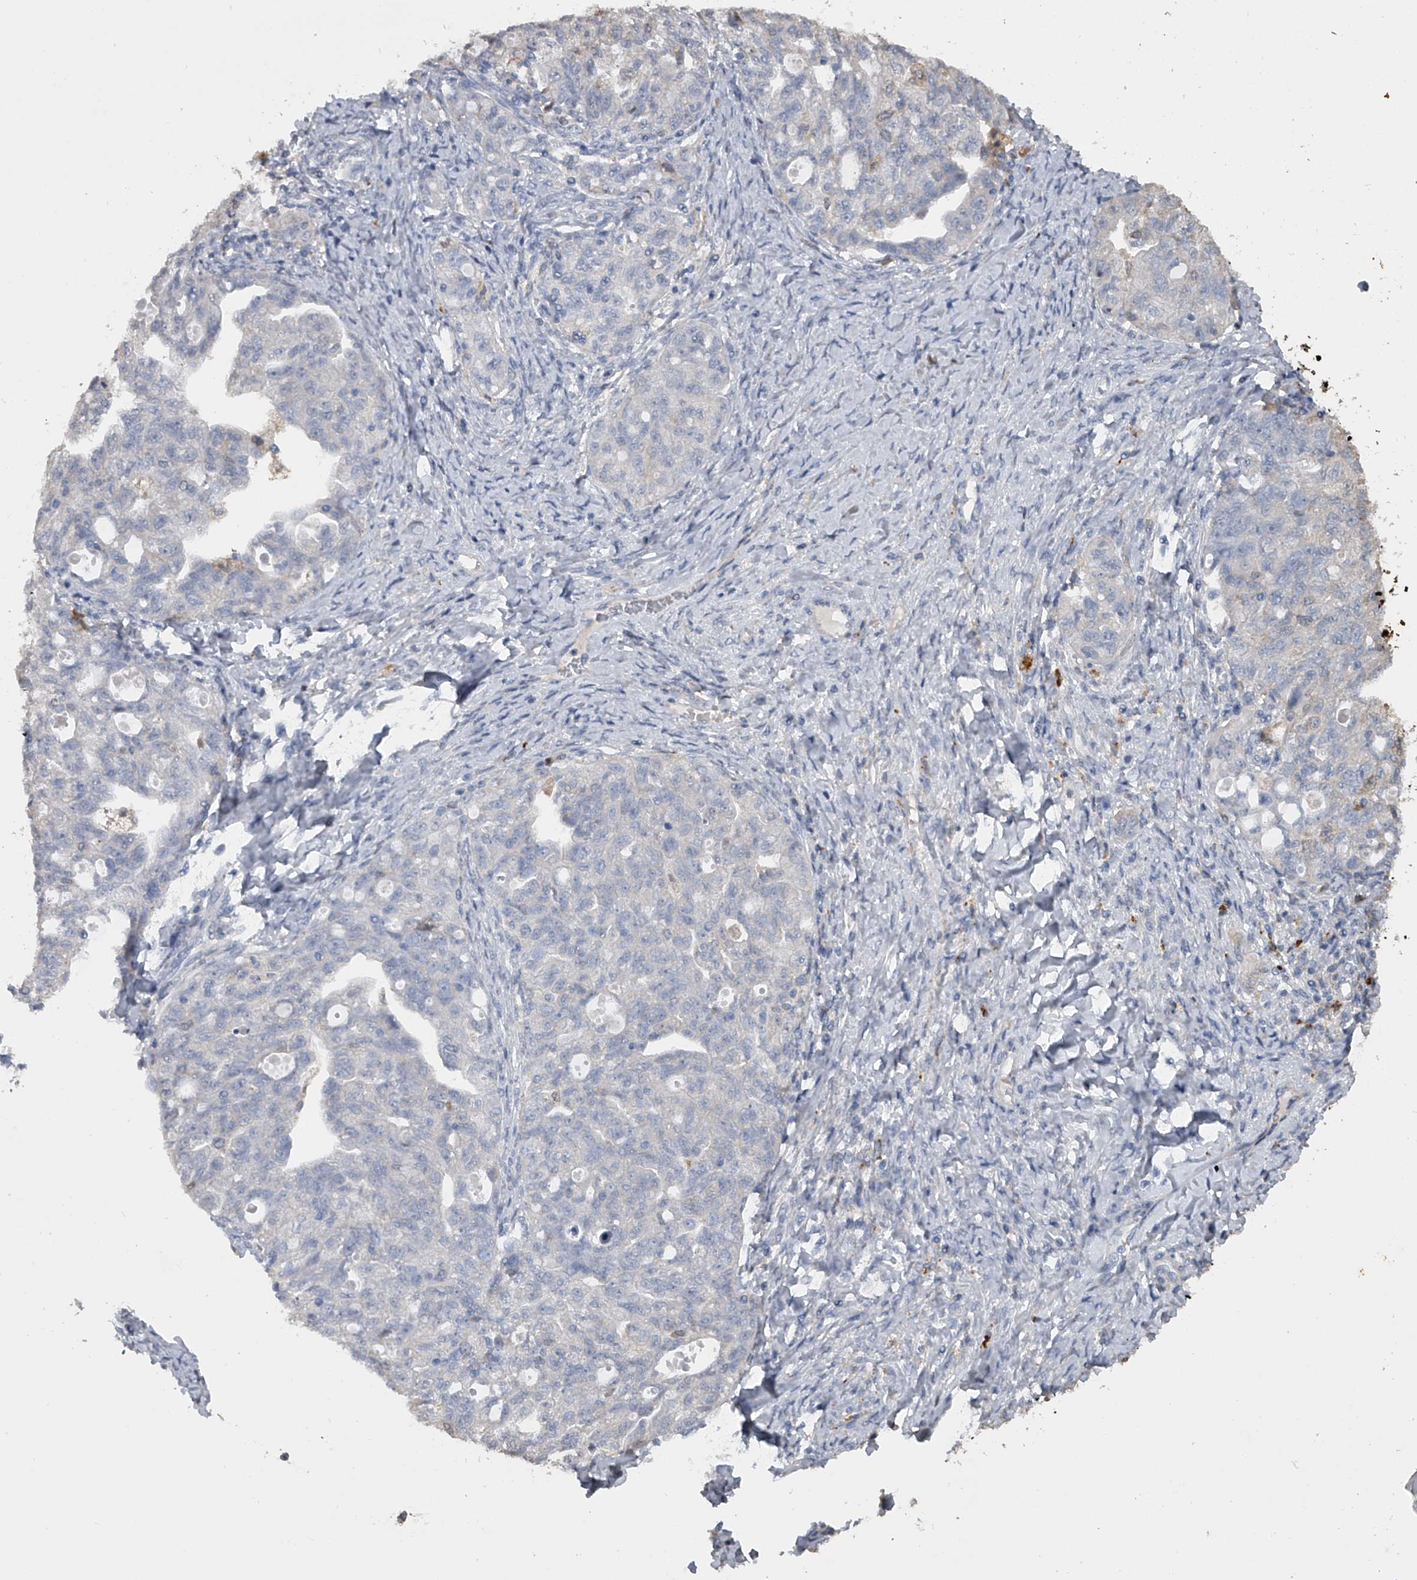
{"staining": {"intensity": "negative", "quantity": "none", "location": "none"}, "tissue": "ovarian cancer", "cell_type": "Tumor cells", "image_type": "cancer", "snomed": [{"axis": "morphology", "description": "Carcinoma, NOS"}, {"axis": "morphology", "description": "Cystadenocarcinoma, serous, NOS"}, {"axis": "topography", "description": "Ovary"}], "caption": "Immunohistochemical staining of human ovarian cancer (serous cystadenocarcinoma) exhibits no significant expression in tumor cells. The staining was performed using DAB (3,3'-diaminobenzidine) to visualize the protein expression in brown, while the nuclei were stained in blue with hematoxylin (Magnification: 20x).", "gene": "DOCK9", "patient": {"sex": "female", "age": 69}}